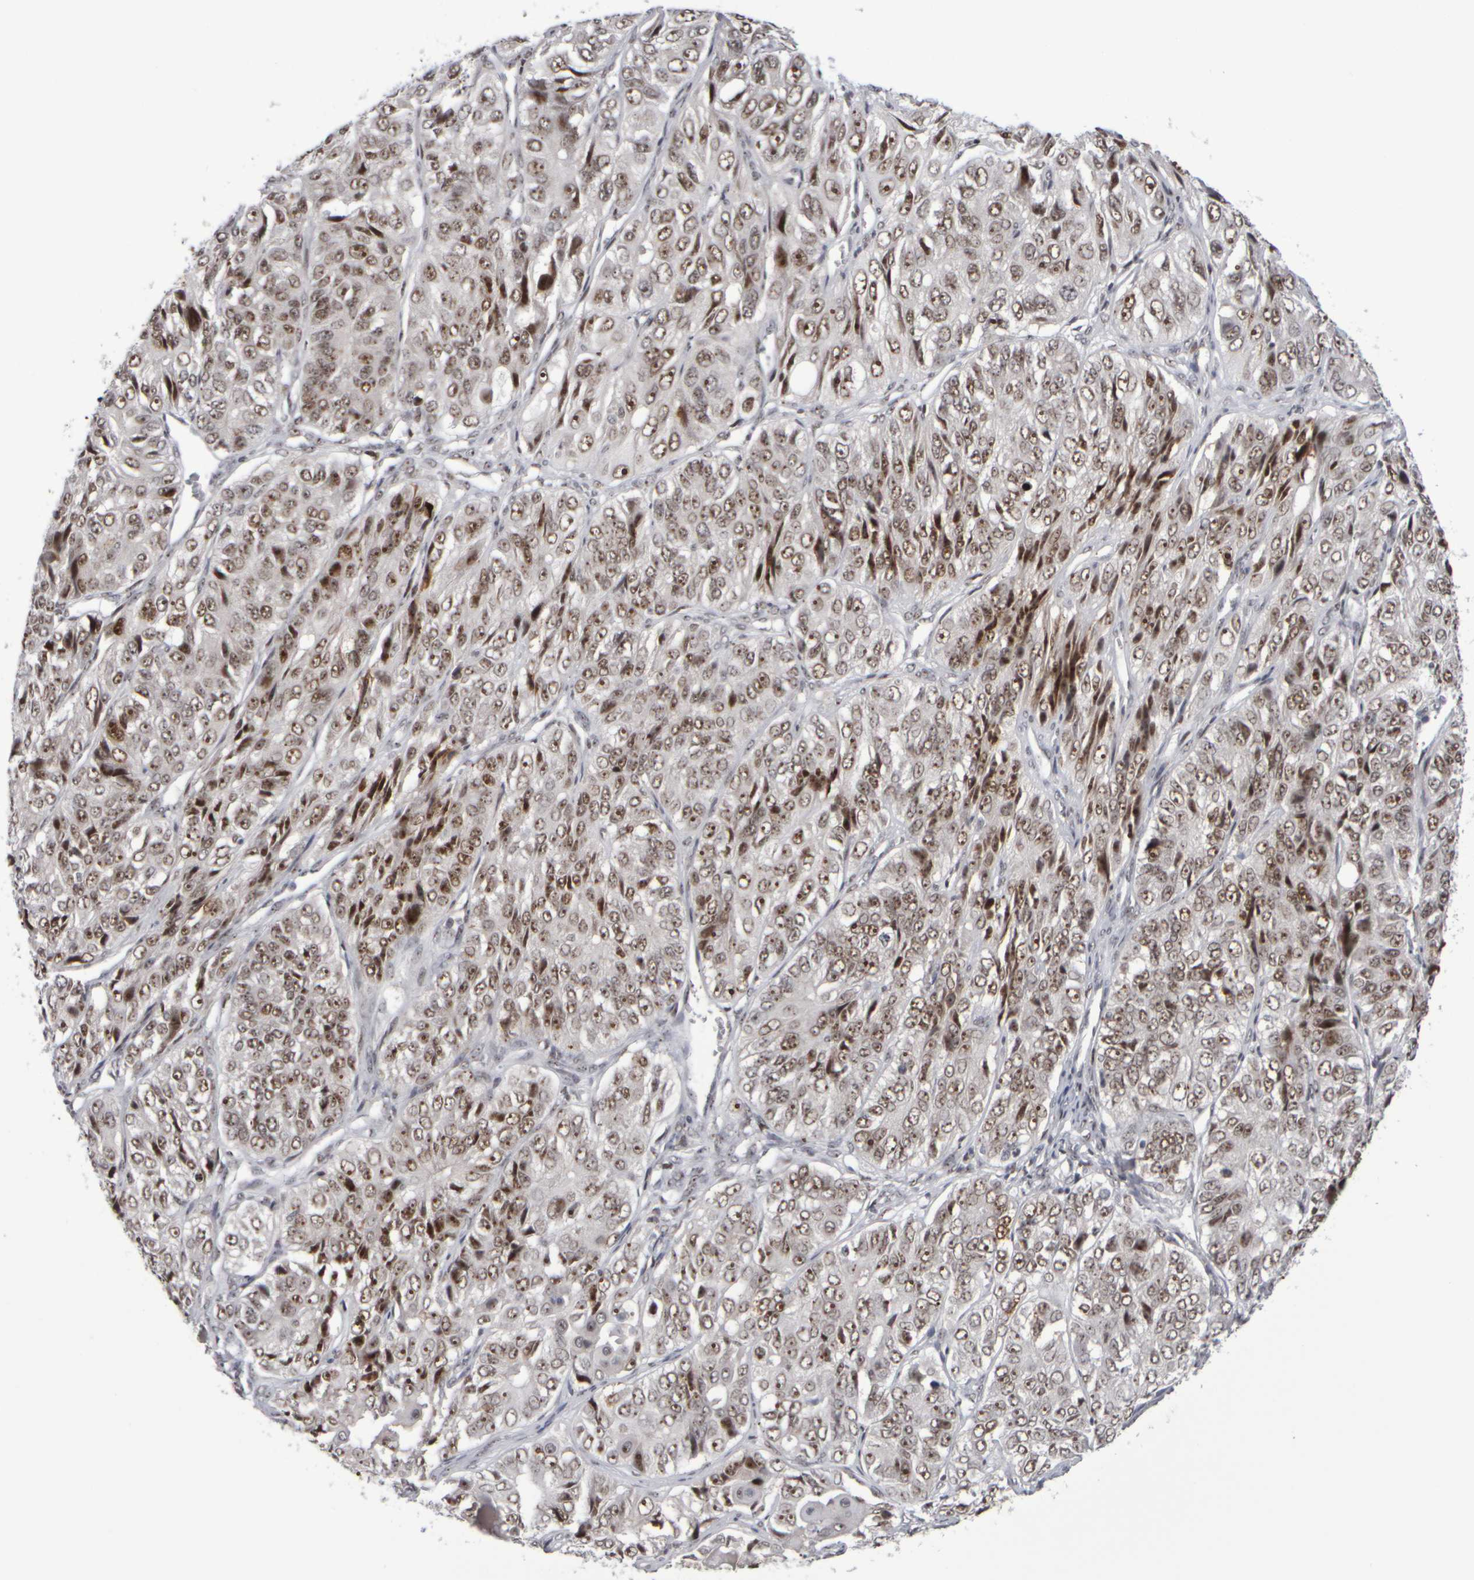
{"staining": {"intensity": "moderate", "quantity": ">75%", "location": "nuclear"}, "tissue": "ovarian cancer", "cell_type": "Tumor cells", "image_type": "cancer", "snomed": [{"axis": "morphology", "description": "Carcinoma, endometroid"}, {"axis": "topography", "description": "Ovary"}], "caption": "The photomicrograph demonstrates staining of ovarian cancer, revealing moderate nuclear protein staining (brown color) within tumor cells.", "gene": "SURF6", "patient": {"sex": "female", "age": 51}}